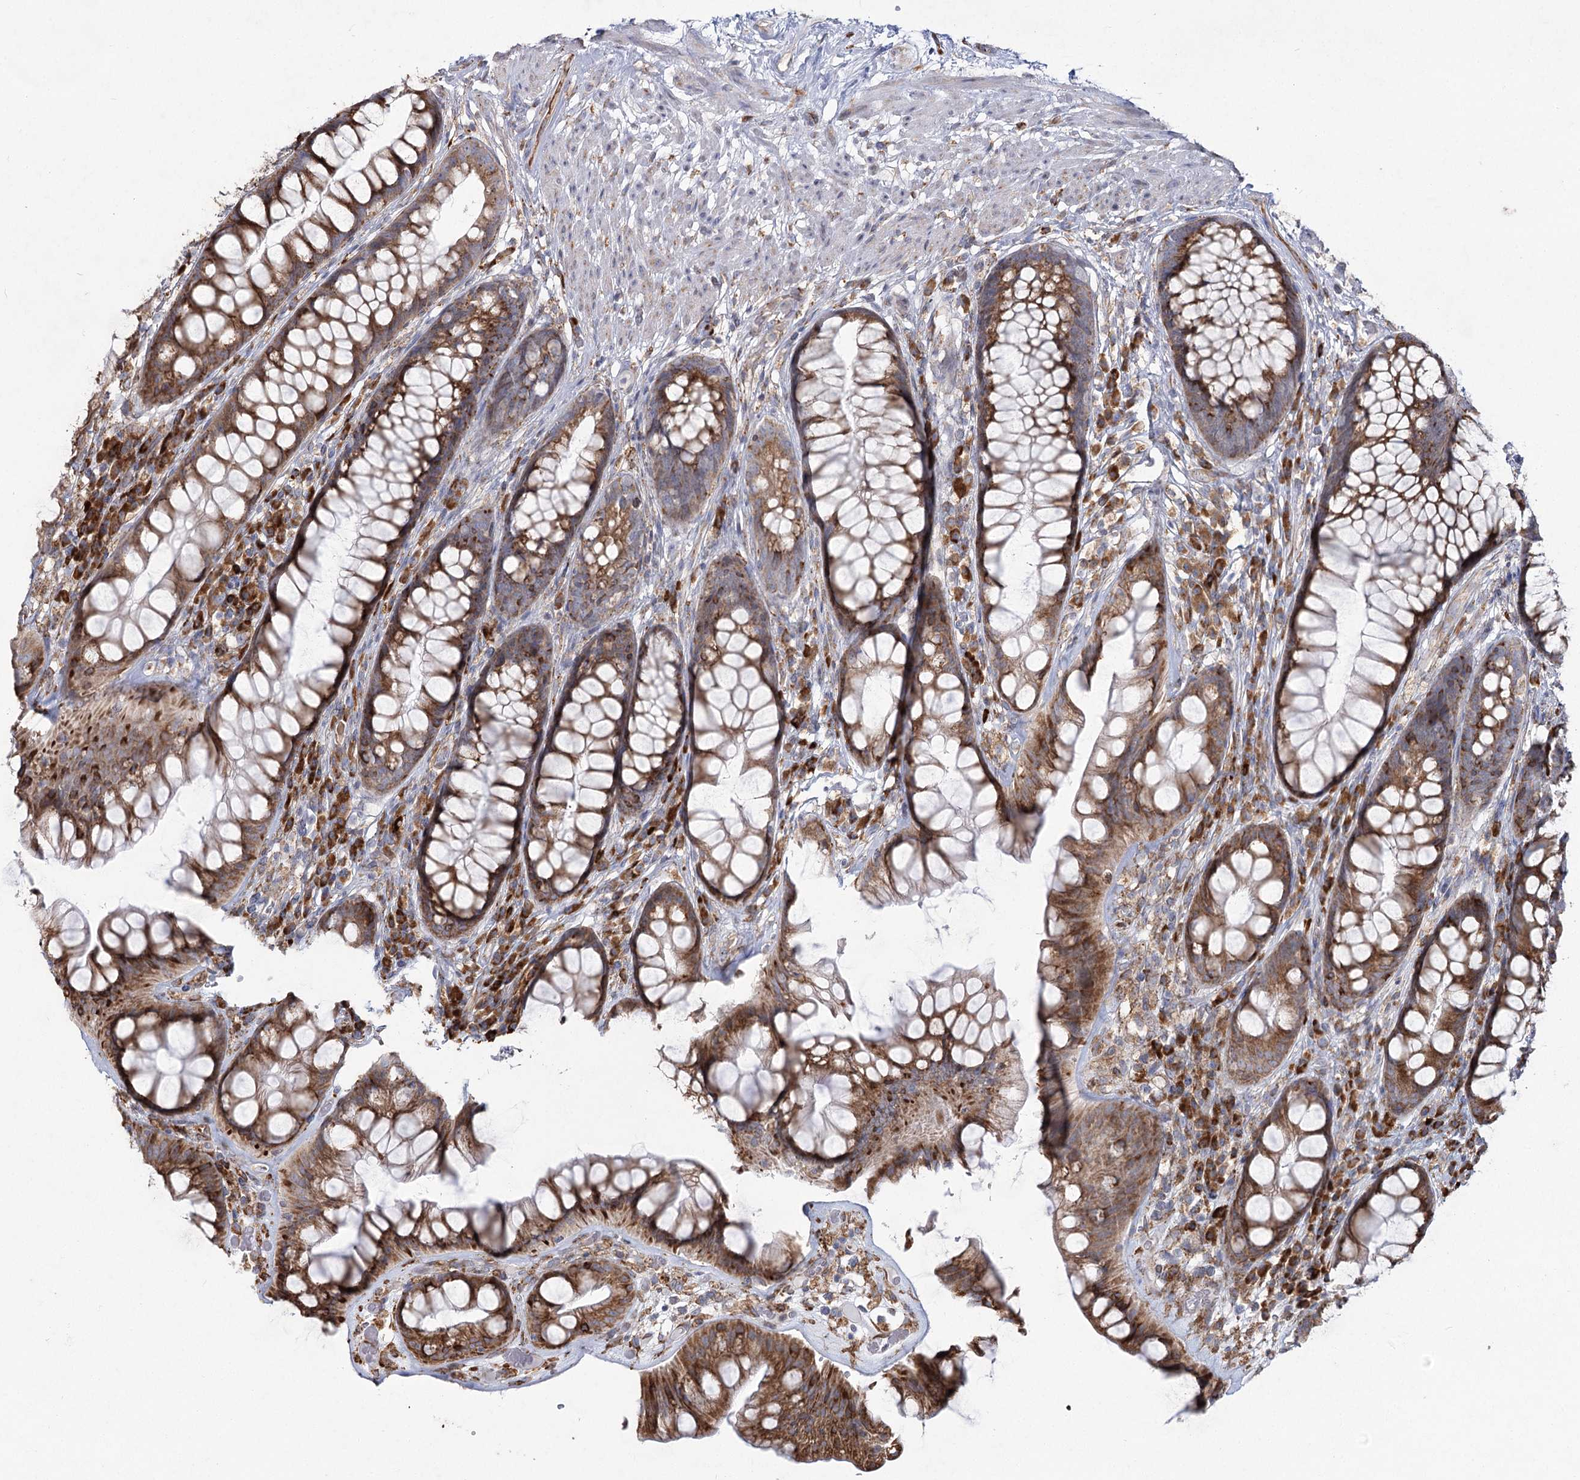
{"staining": {"intensity": "strong", "quantity": ">75%", "location": "cytoplasmic/membranous"}, "tissue": "rectum", "cell_type": "Glandular cells", "image_type": "normal", "snomed": [{"axis": "morphology", "description": "Normal tissue, NOS"}, {"axis": "topography", "description": "Rectum"}], "caption": "A brown stain highlights strong cytoplasmic/membranous staining of a protein in glandular cells of unremarkable rectum.", "gene": "NHLRC2", "patient": {"sex": "male", "age": 74}}